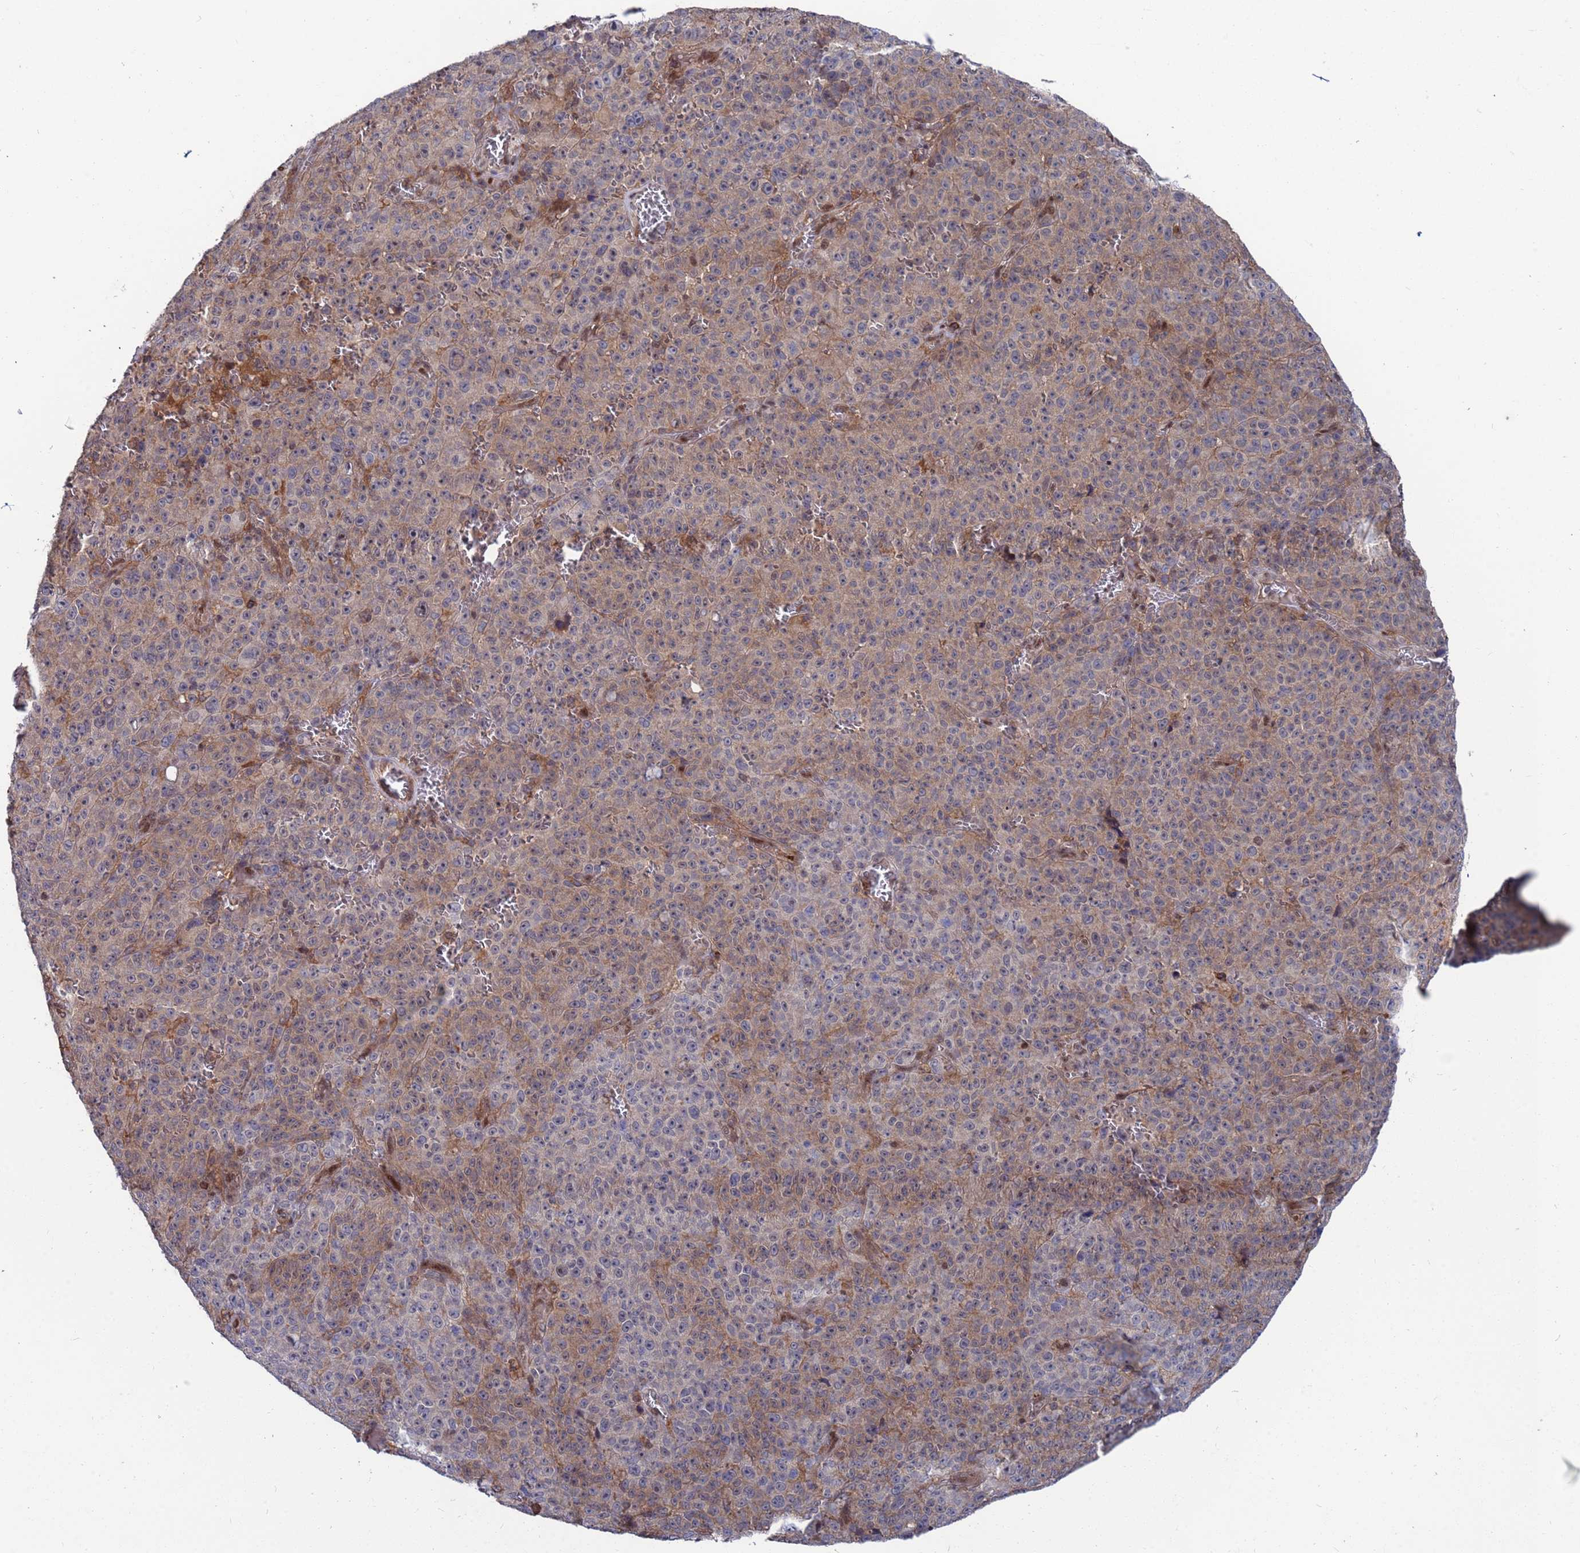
{"staining": {"intensity": "moderate", "quantity": "25%-75%", "location": "cytoplasmic/membranous,nuclear"}, "tissue": "melanoma", "cell_type": "Tumor cells", "image_type": "cancer", "snomed": [{"axis": "morphology", "description": "Malignant melanoma, NOS"}, {"axis": "topography", "description": "Skin"}], "caption": "Melanoma stained for a protein (brown) demonstrates moderate cytoplasmic/membranous and nuclear positive expression in about 25%-75% of tumor cells.", "gene": "TMBIM6", "patient": {"sex": "female", "age": 82}}